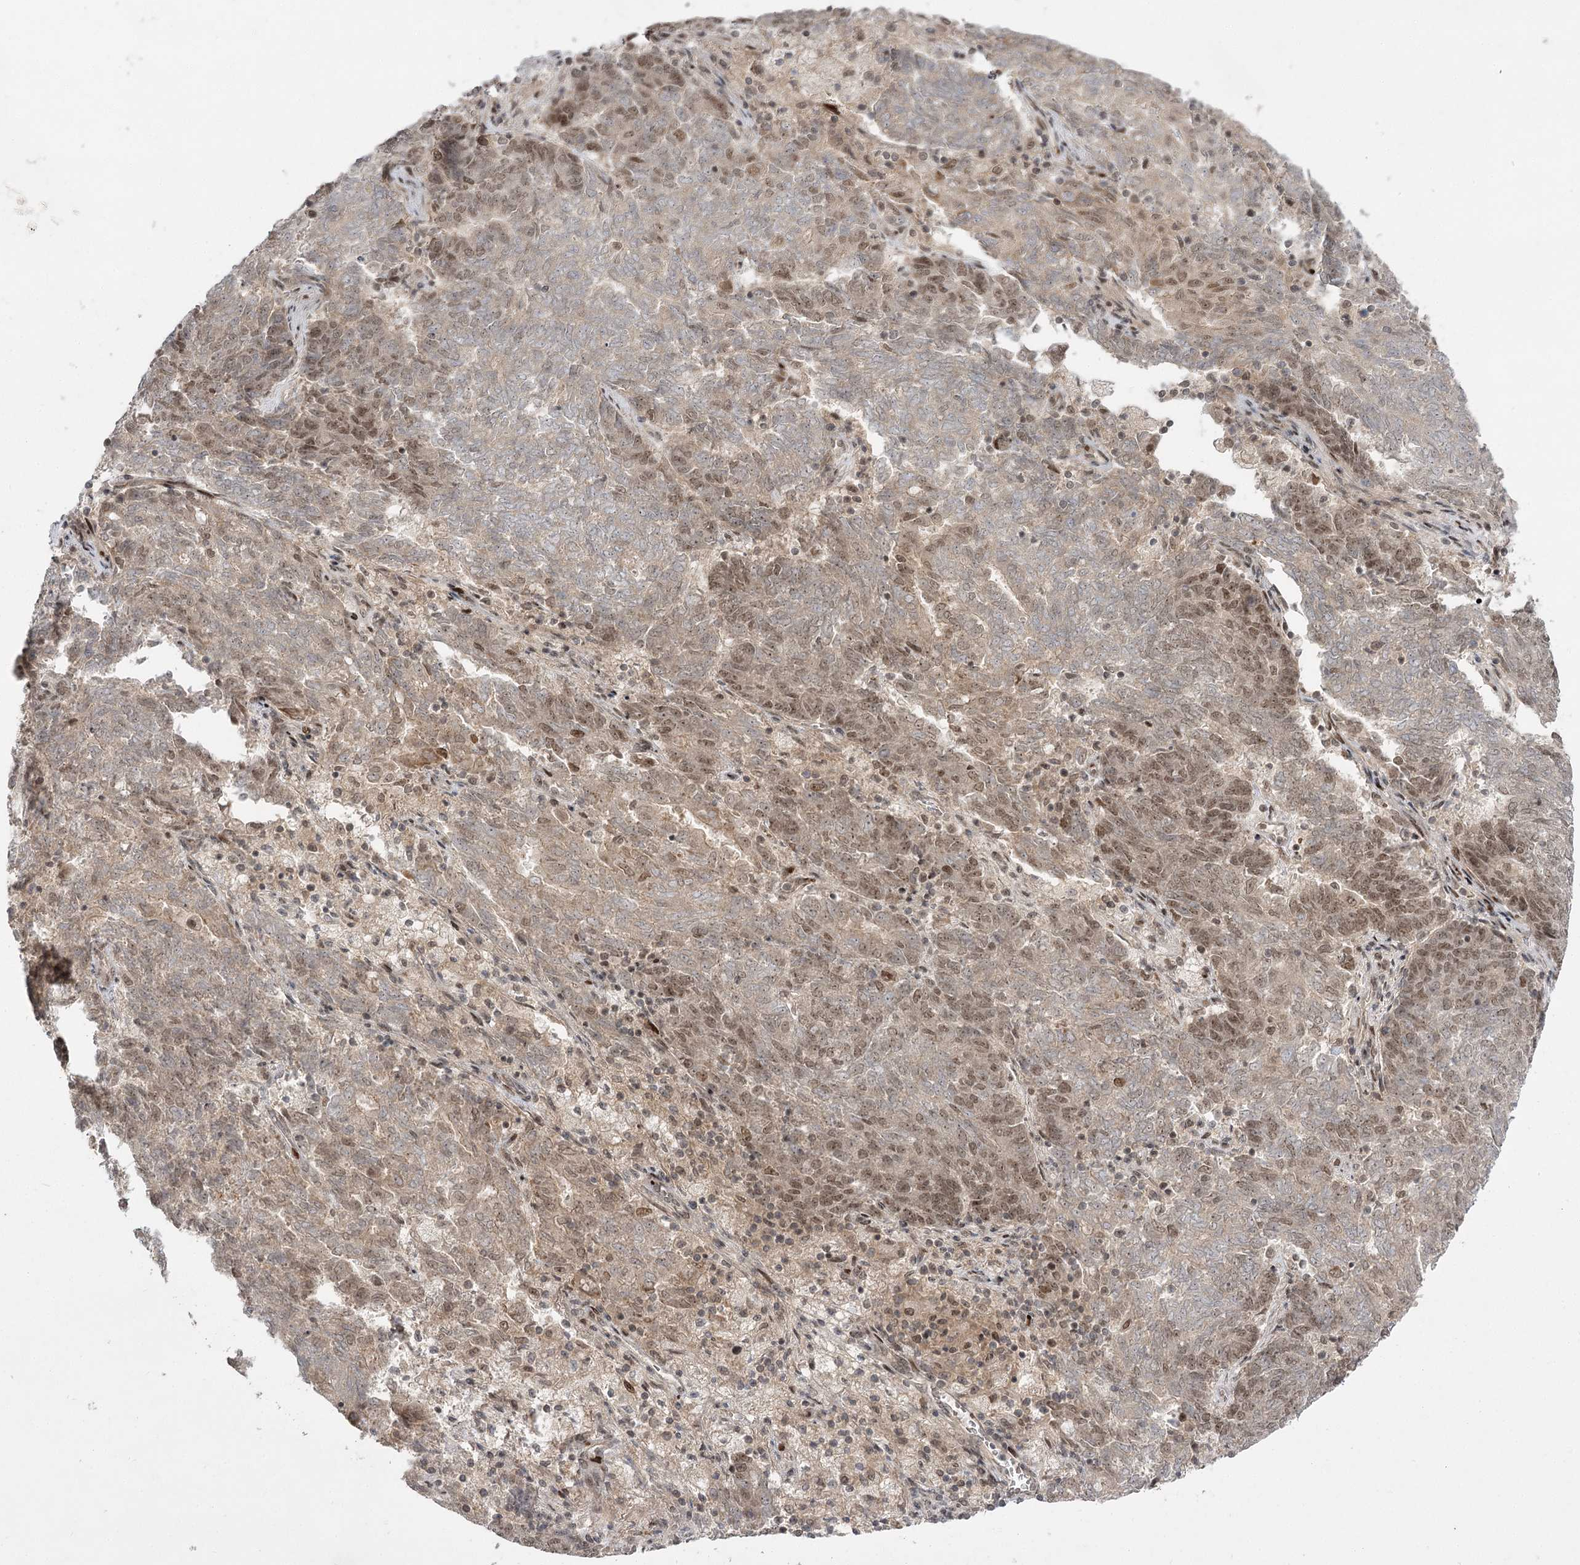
{"staining": {"intensity": "moderate", "quantity": "25%-75%", "location": "nuclear"}, "tissue": "endometrial cancer", "cell_type": "Tumor cells", "image_type": "cancer", "snomed": [{"axis": "morphology", "description": "Adenocarcinoma, NOS"}, {"axis": "topography", "description": "Endometrium"}], "caption": "The image exhibits immunohistochemical staining of endometrial cancer (adenocarcinoma). There is moderate nuclear positivity is appreciated in about 25%-75% of tumor cells.", "gene": "HELQ", "patient": {"sex": "female", "age": 80}}